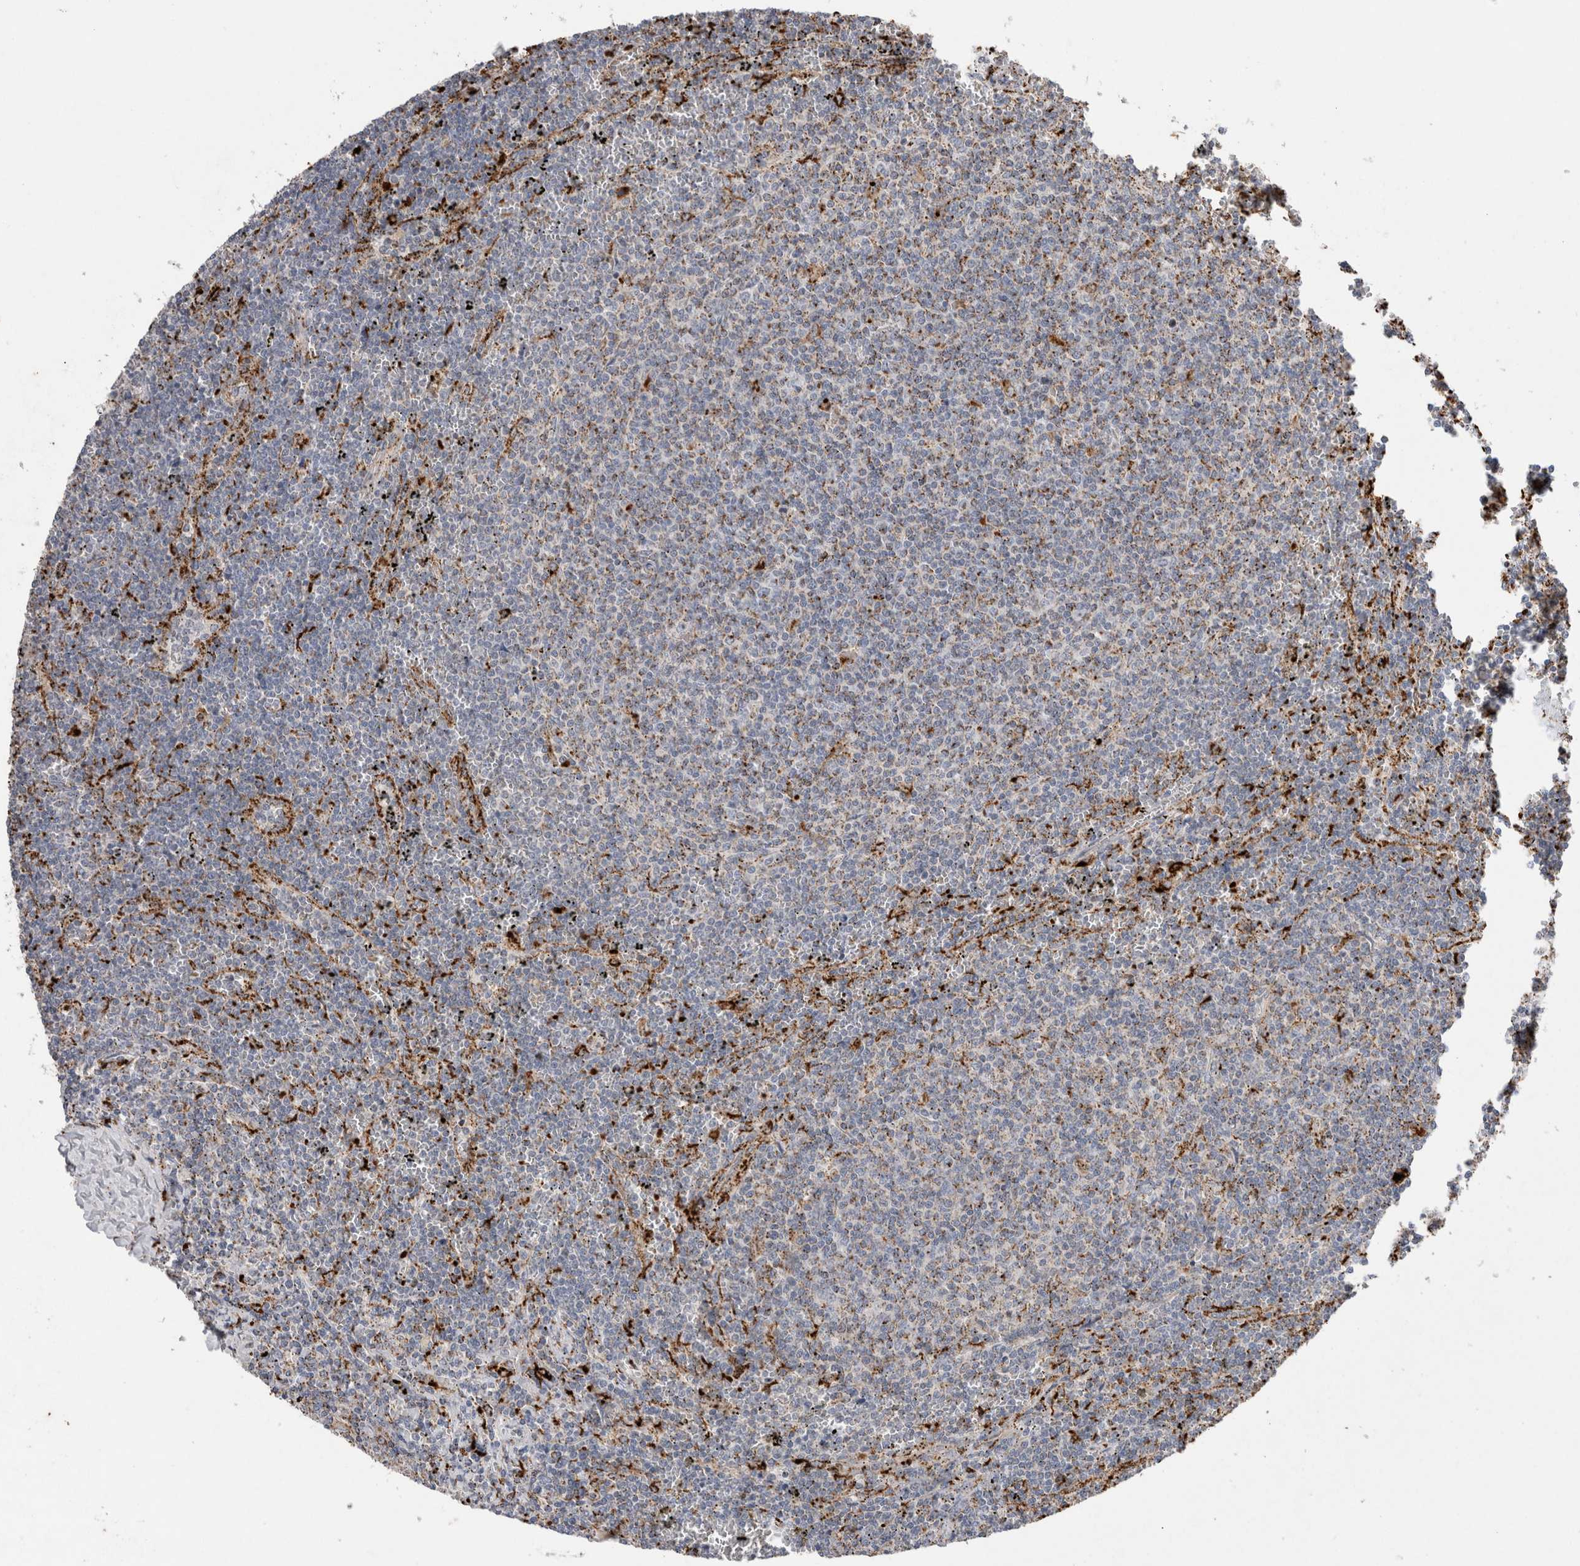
{"staining": {"intensity": "weak", "quantity": "<25%", "location": "cytoplasmic/membranous"}, "tissue": "lymphoma", "cell_type": "Tumor cells", "image_type": "cancer", "snomed": [{"axis": "morphology", "description": "Malignant lymphoma, non-Hodgkin's type, Low grade"}, {"axis": "topography", "description": "Spleen"}], "caption": "Lymphoma was stained to show a protein in brown. There is no significant positivity in tumor cells.", "gene": "CTSA", "patient": {"sex": "female", "age": 50}}